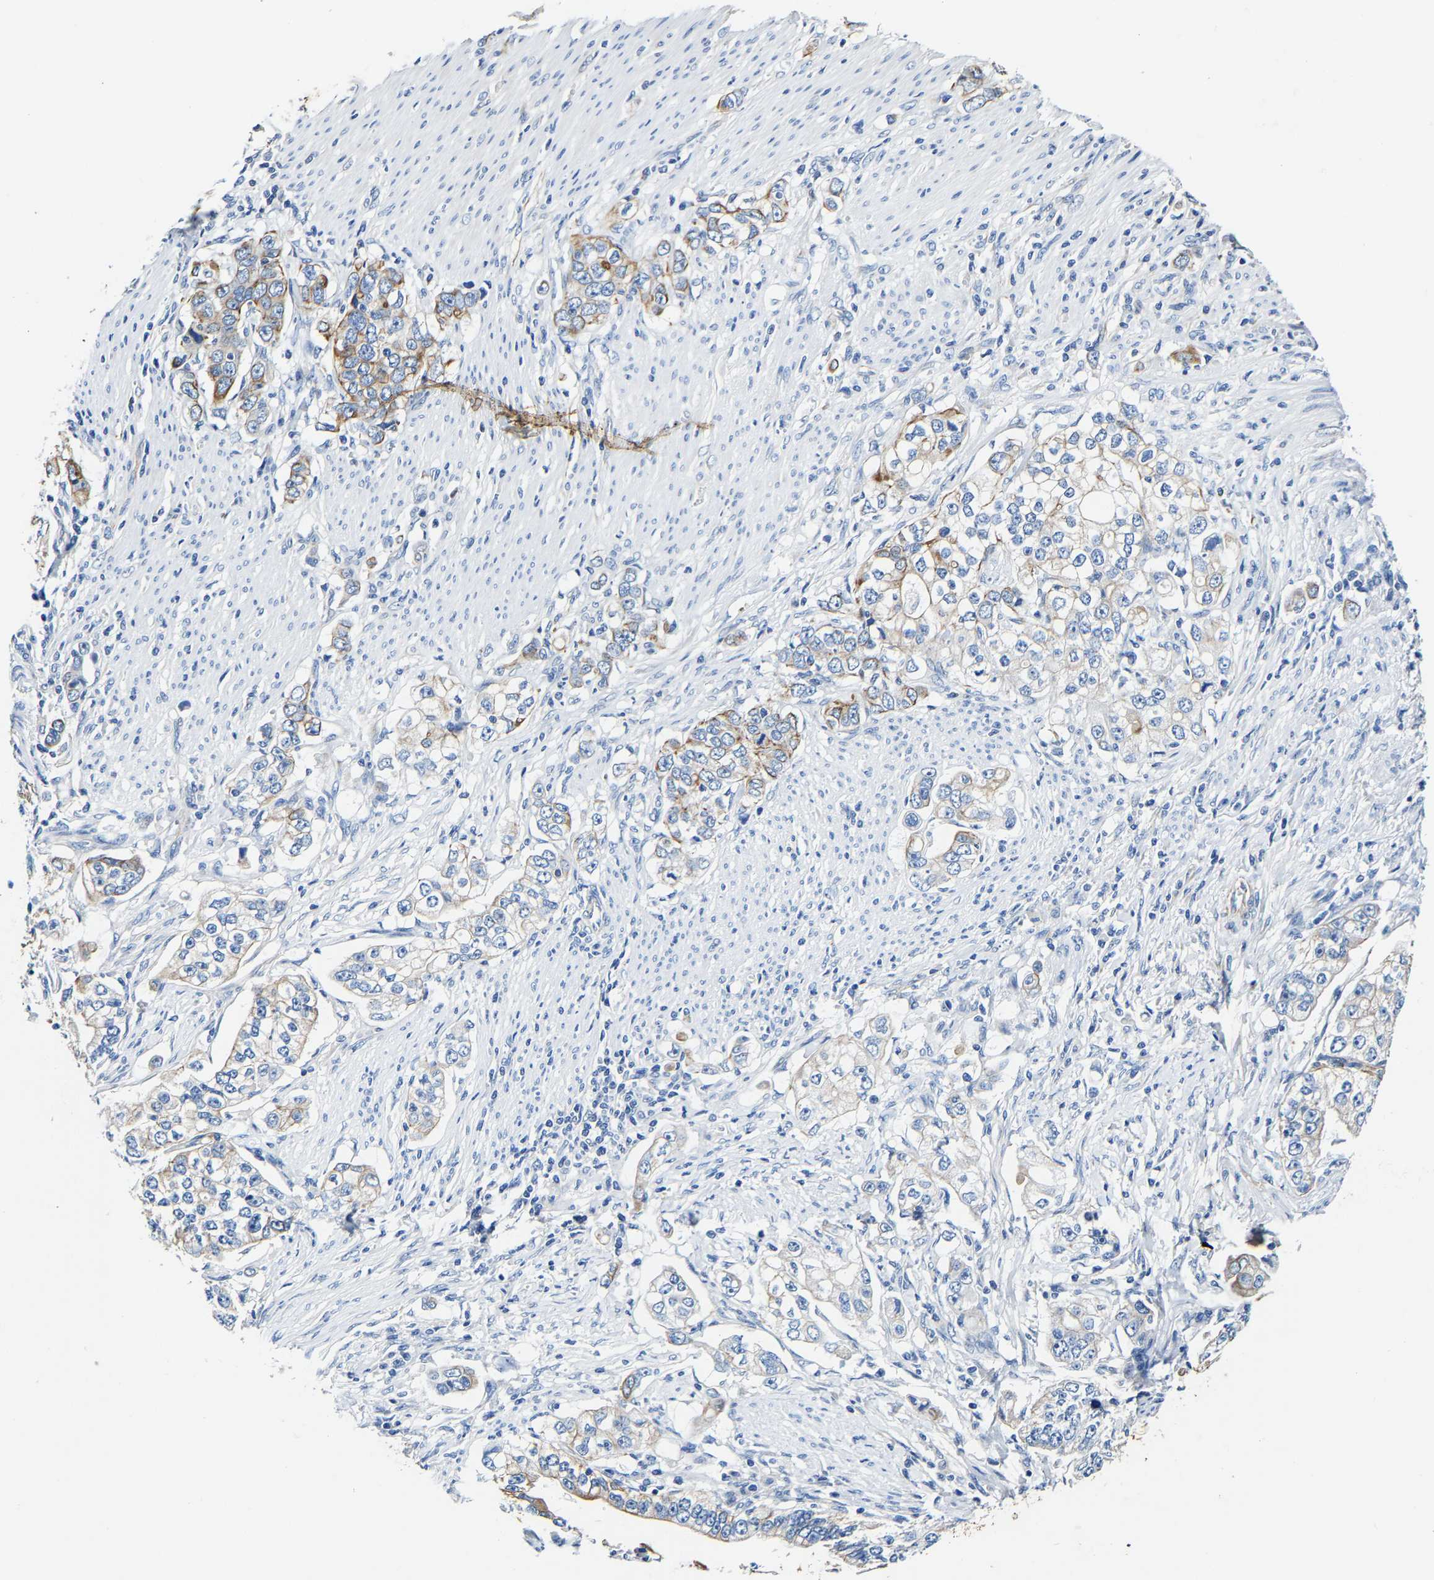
{"staining": {"intensity": "moderate", "quantity": "<25%", "location": "cytoplasmic/membranous"}, "tissue": "stomach cancer", "cell_type": "Tumor cells", "image_type": "cancer", "snomed": [{"axis": "morphology", "description": "Adenocarcinoma, NOS"}, {"axis": "topography", "description": "Stomach, lower"}], "caption": "Protein expression analysis of stomach cancer displays moderate cytoplasmic/membranous positivity in about <25% of tumor cells. (Brightfield microscopy of DAB IHC at high magnification).", "gene": "MMEL1", "patient": {"sex": "female", "age": 72}}